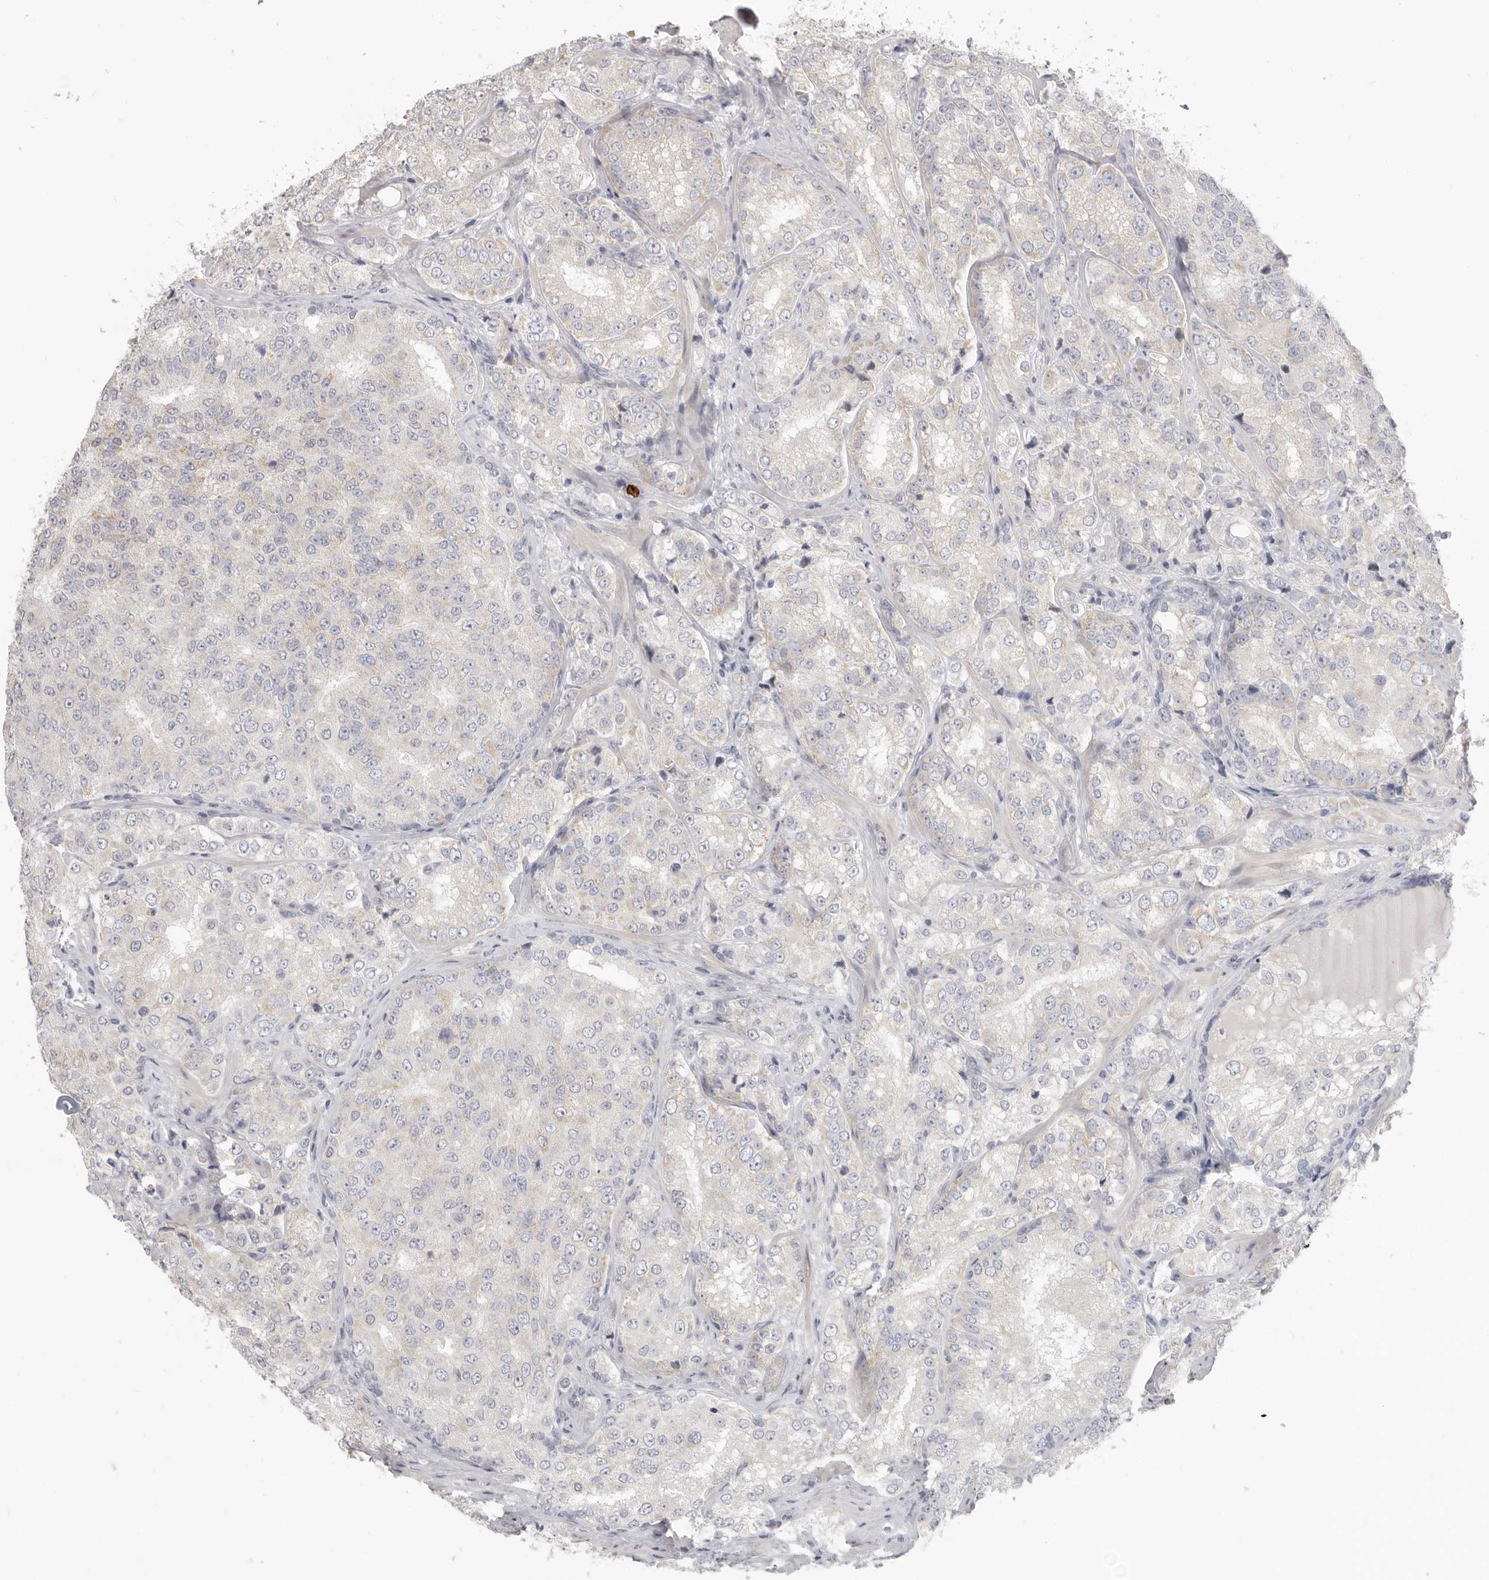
{"staining": {"intensity": "negative", "quantity": "none", "location": "none"}, "tissue": "prostate cancer", "cell_type": "Tumor cells", "image_type": "cancer", "snomed": [{"axis": "morphology", "description": "Adenocarcinoma, High grade"}, {"axis": "topography", "description": "Prostate"}], "caption": "Immunohistochemistry histopathology image of neoplastic tissue: human high-grade adenocarcinoma (prostate) stained with DAB demonstrates no significant protein staining in tumor cells. (DAB IHC with hematoxylin counter stain).", "gene": "XIRP1", "patient": {"sex": "male", "age": 58}}